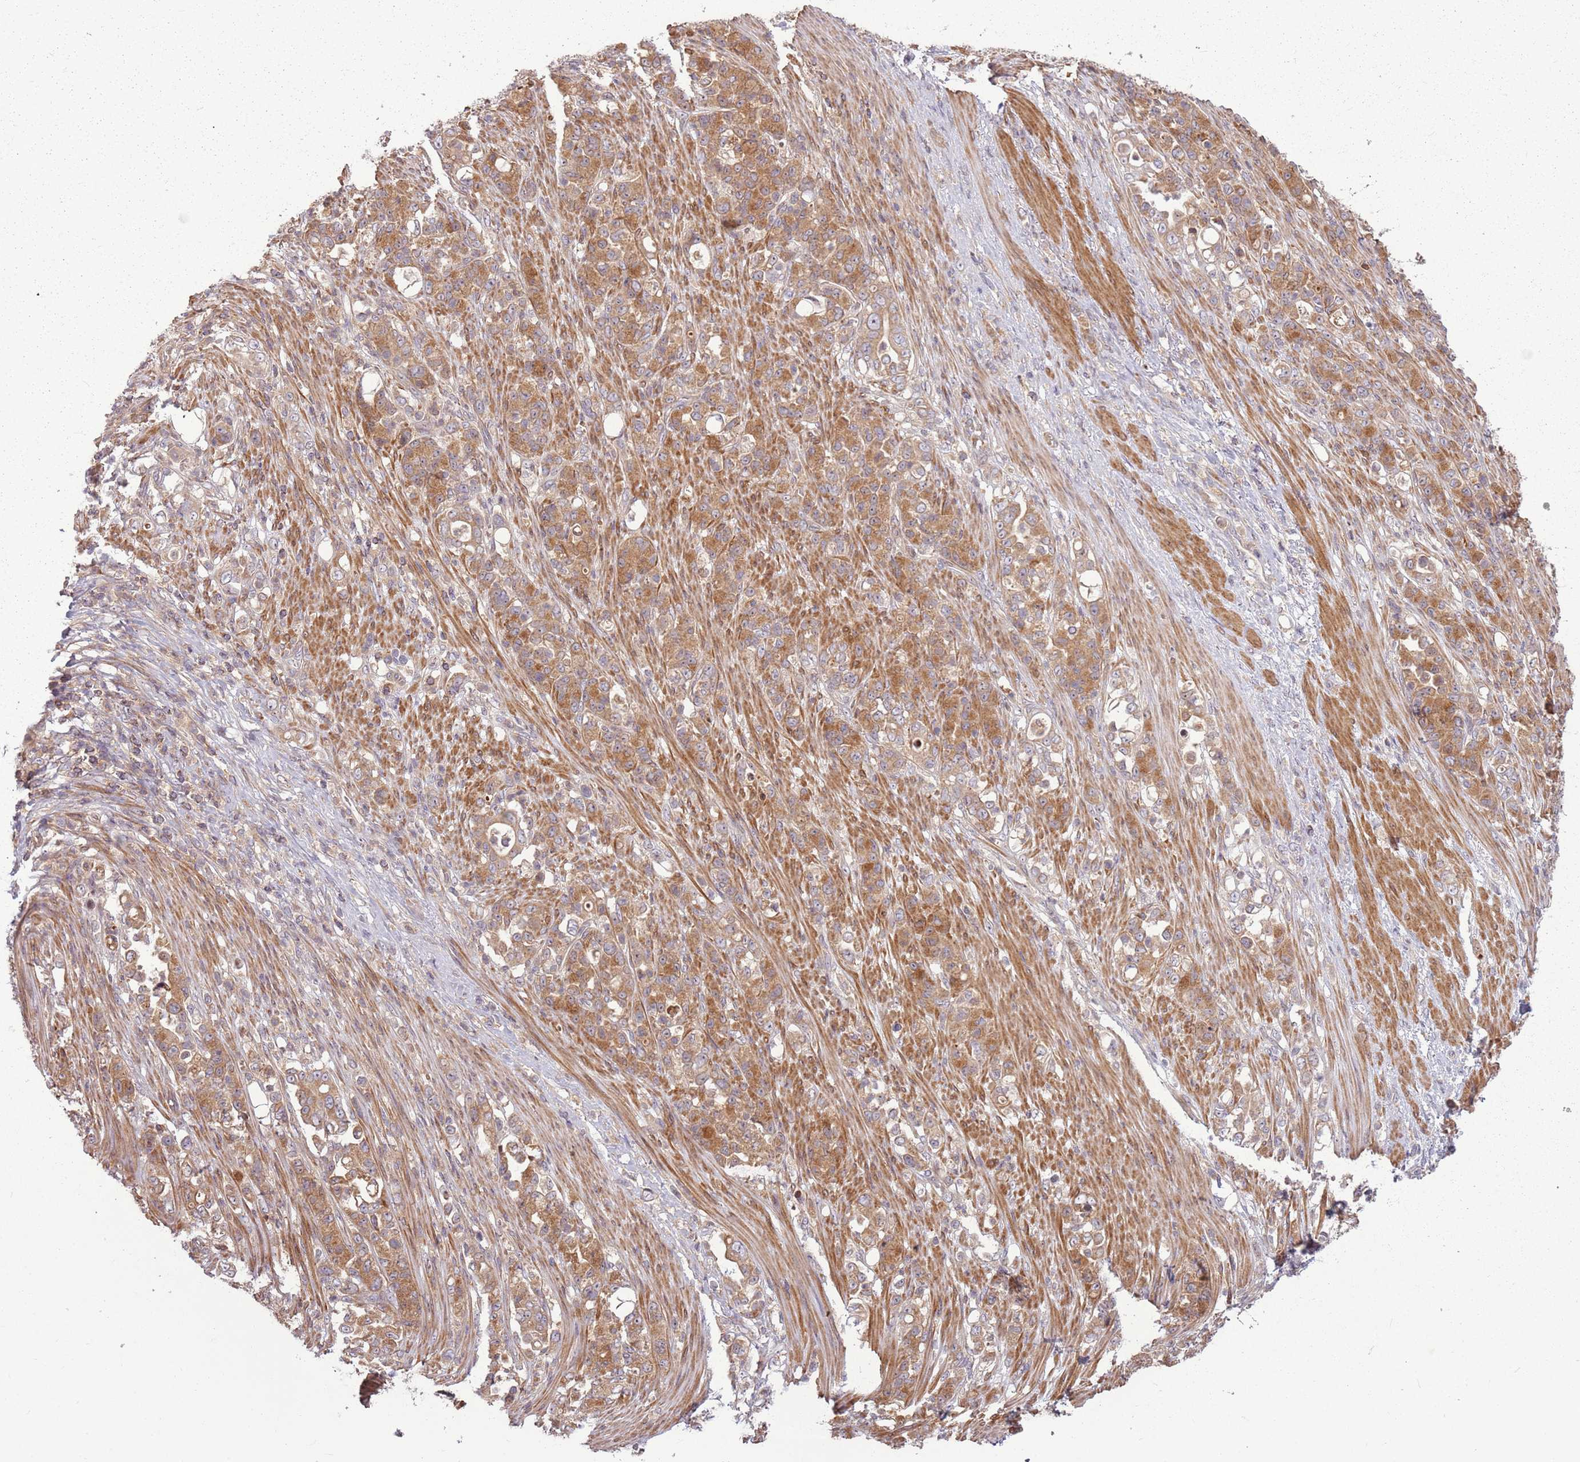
{"staining": {"intensity": "moderate", "quantity": ">75%", "location": "cytoplasmic/membranous"}, "tissue": "stomach cancer", "cell_type": "Tumor cells", "image_type": "cancer", "snomed": [{"axis": "morphology", "description": "Normal tissue, NOS"}, {"axis": "morphology", "description": "Adenocarcinoma, NOS"}, {"axis": "topography", "description": "Stomach"}], "caption": "Adenocarcinoma (stomach) tissue demonstrates moderate cytoplasmic/membranous staining in approximately >75% of tumor cells (brown staining indicates protein expression, while blue staining denotes nuclei).", "gene": "RPL21", "patient": {"sex": "female", "age": 79}}